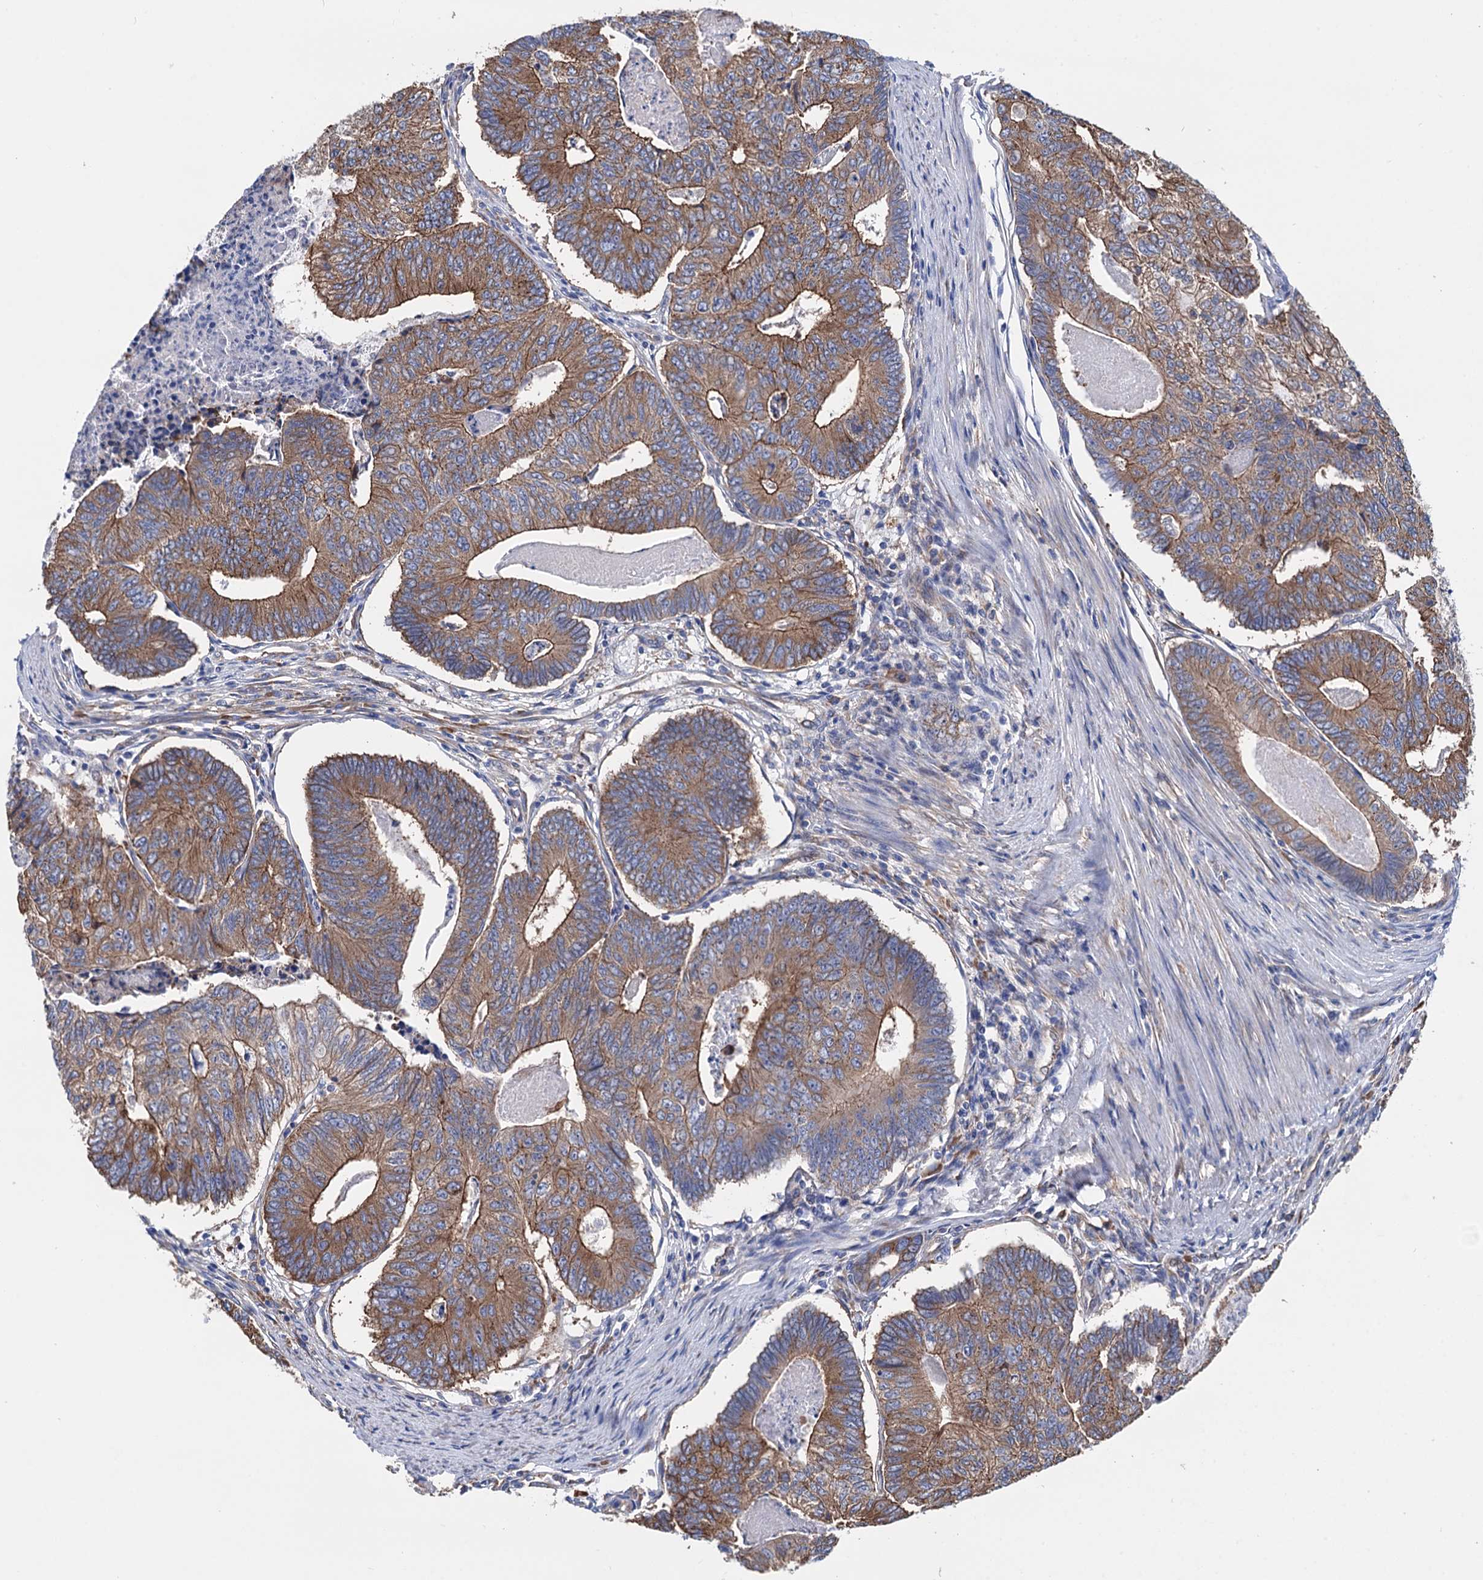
{"staining": {"intensity": "moderate", "quantity": ">75%", "location": "cytoplasmic/membranous"}, "tissue": "colorectal cancer", "cell_type": "Tumor cells", "image_type": "cancer", "snomed": [{"axis": "morphology", "description": "Adenocarcinoma, NOS"}, {"axis": "topography", "description": "Colon"}], "caption": "Protein expression by immunohistochemistry (IHC) exhibits moderate cytoplasmic/membranous staining in about >75% of tumor cells in colorectal adenocarcinoma. The staining is performed using DAB (3,3'-diaminobenzidine) brown chromogen to label protein expression. The nuclei are counter-stained blue using hematoxylin.", "gene": "SLC12A7", "patient": {"sex": "female", "age": 67}}